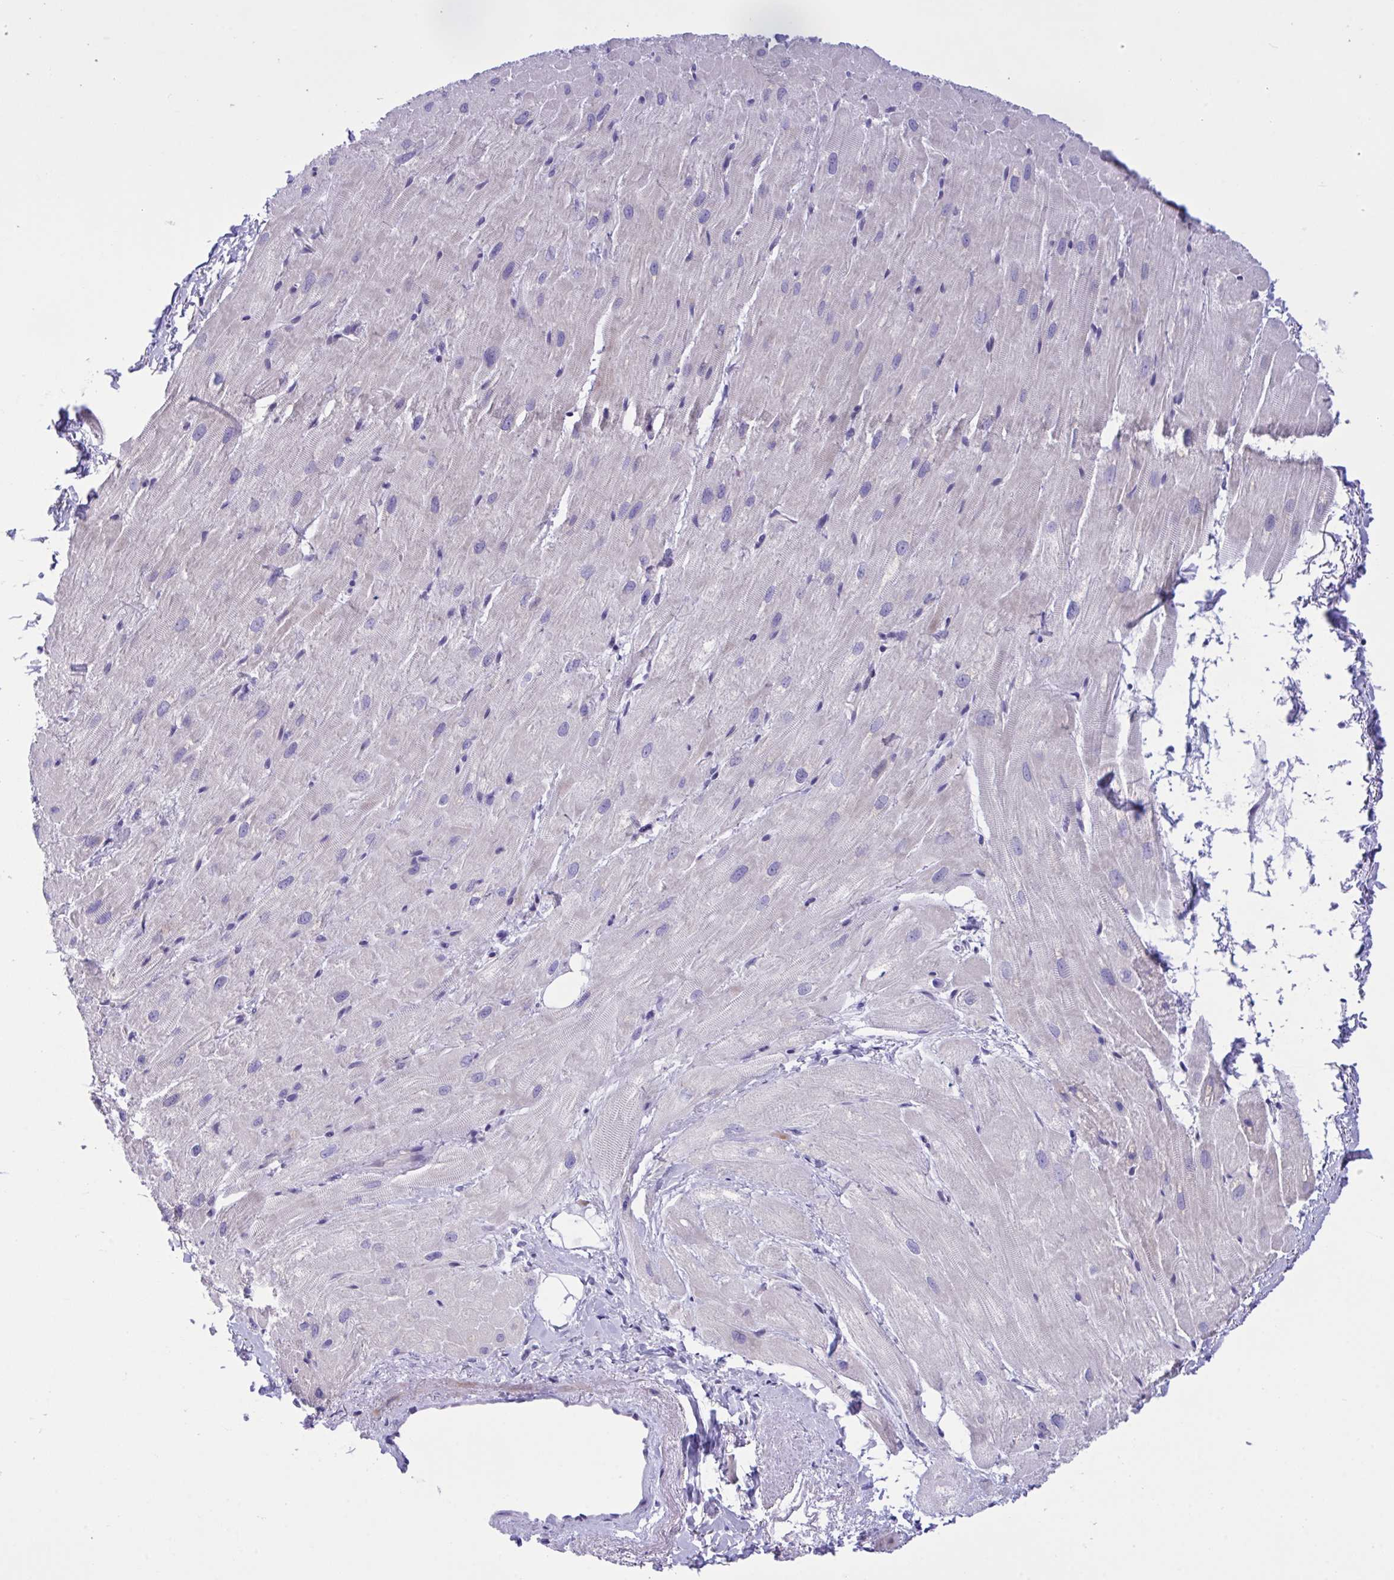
{"staining": {"intensity": "negative", "quantity": "none", "location": "none"}, "tissue": "heart muscle", "cell_type": "Cardiomyocytes", "image_type": "normal", "snomed": [{"axis": "morphology", "description": "Normal tissue, NOS"}, {"axis": "topography", "description": "Heart"}], "caption": "An IHC micrograph of normal heart muscle is shown. There is no staining in cardiomyocytes of heart muscle. Nuclei are stained in blue.", "gene": "WDR97", "patient": {"sex": "male", "age": 62}}